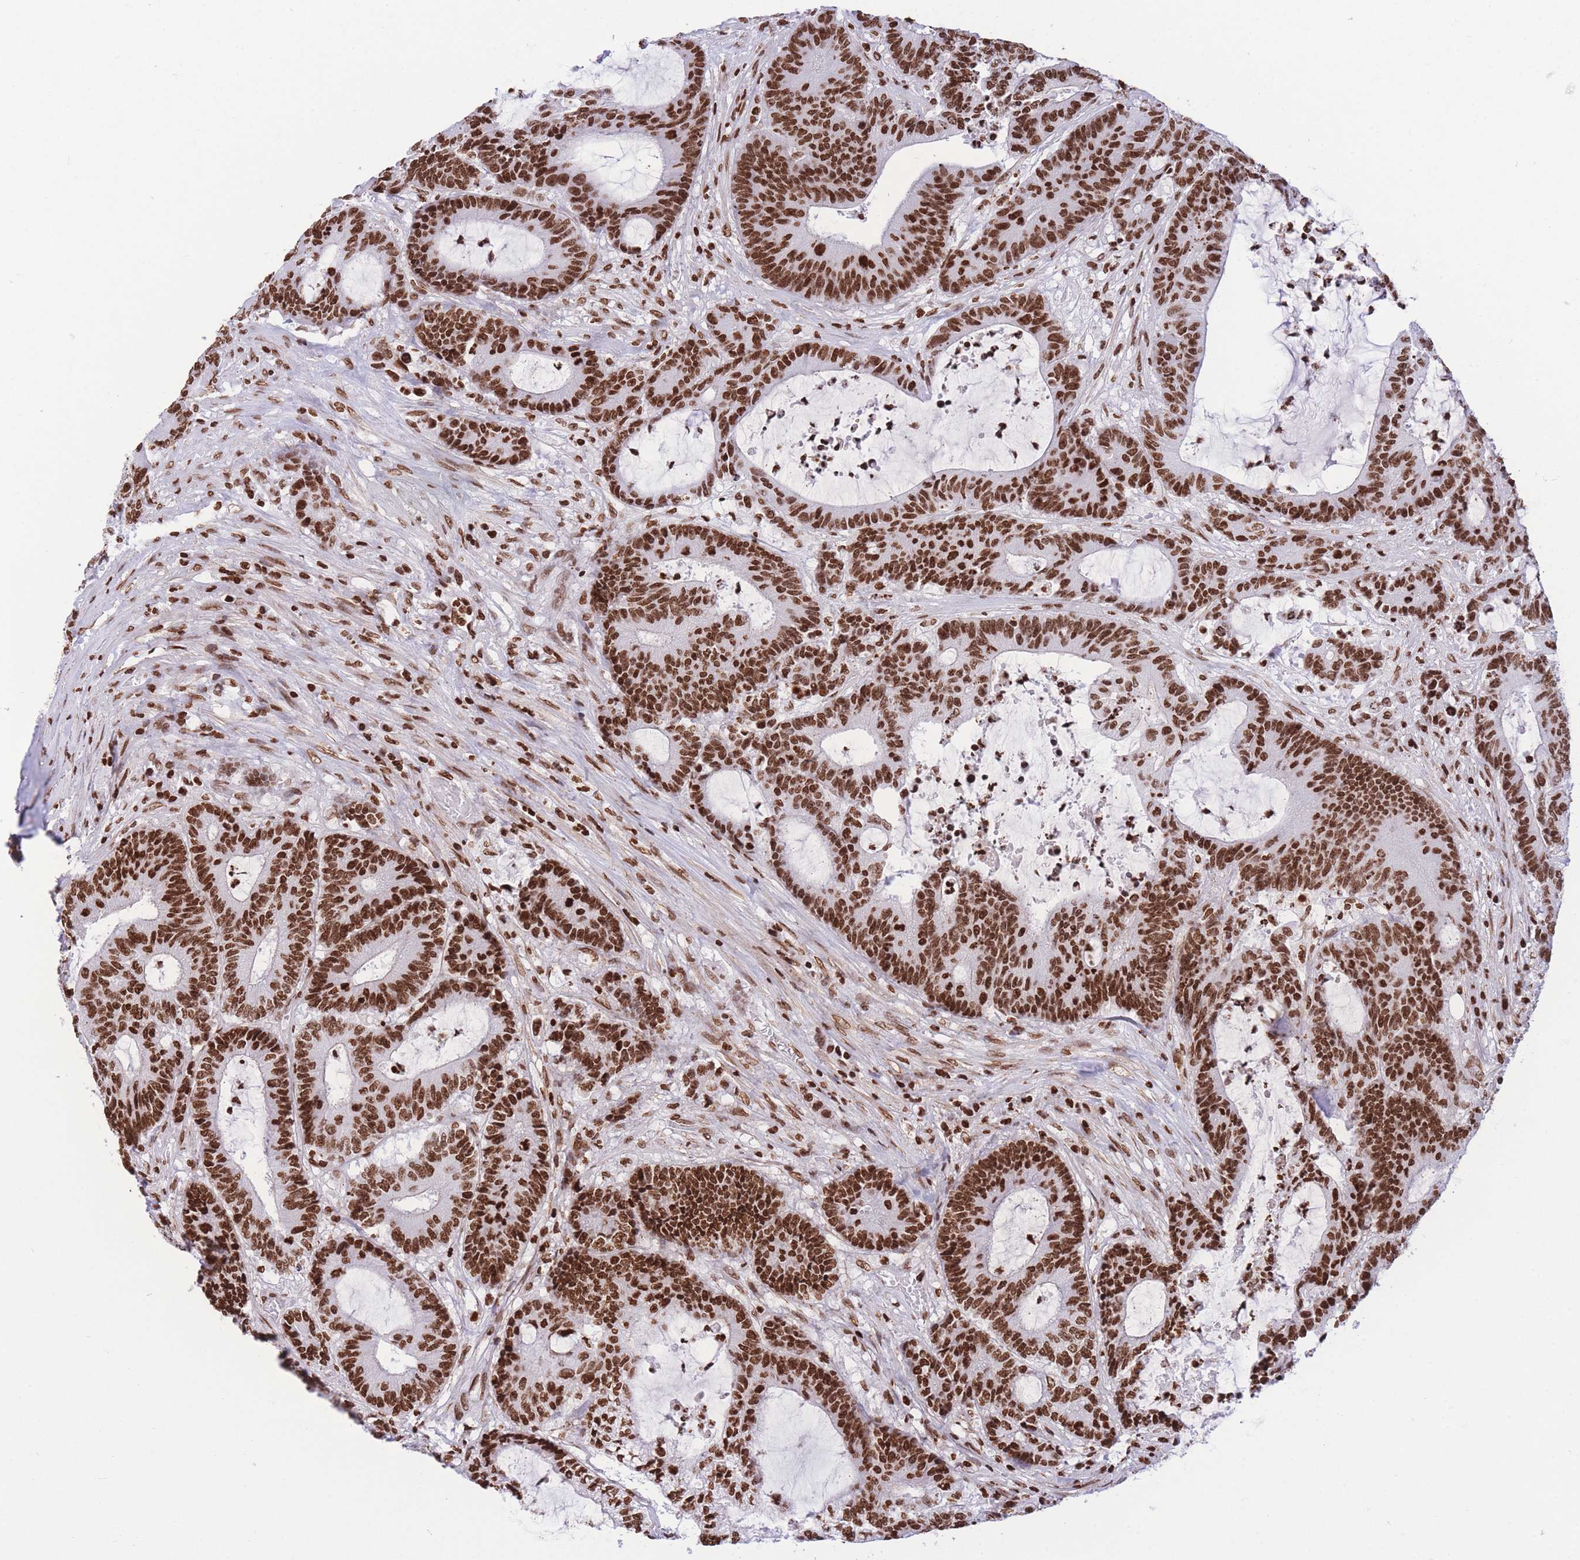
{"staining": {"intensity": "strong", "quantity": ">75%", "location": "nuclear"}, "tissue": "colorectal cancer", "cell_type": "Tumor cells", "image_type": "cancer", "snomed": [{"axis": "morphology", "description": "Adenocarcinoma, NOS"}, {"axis": "topography", "description": "Colon"}], "caption": "High-power microscopy captured an immunohistochemistry (IHC) photomicrograph of colorectal adenocarcinoma, revealing strong nuclear staining in about >75% of tumor cells.", "gene": "H2BC11", "patient": {"sex": "female", "age": 84}}